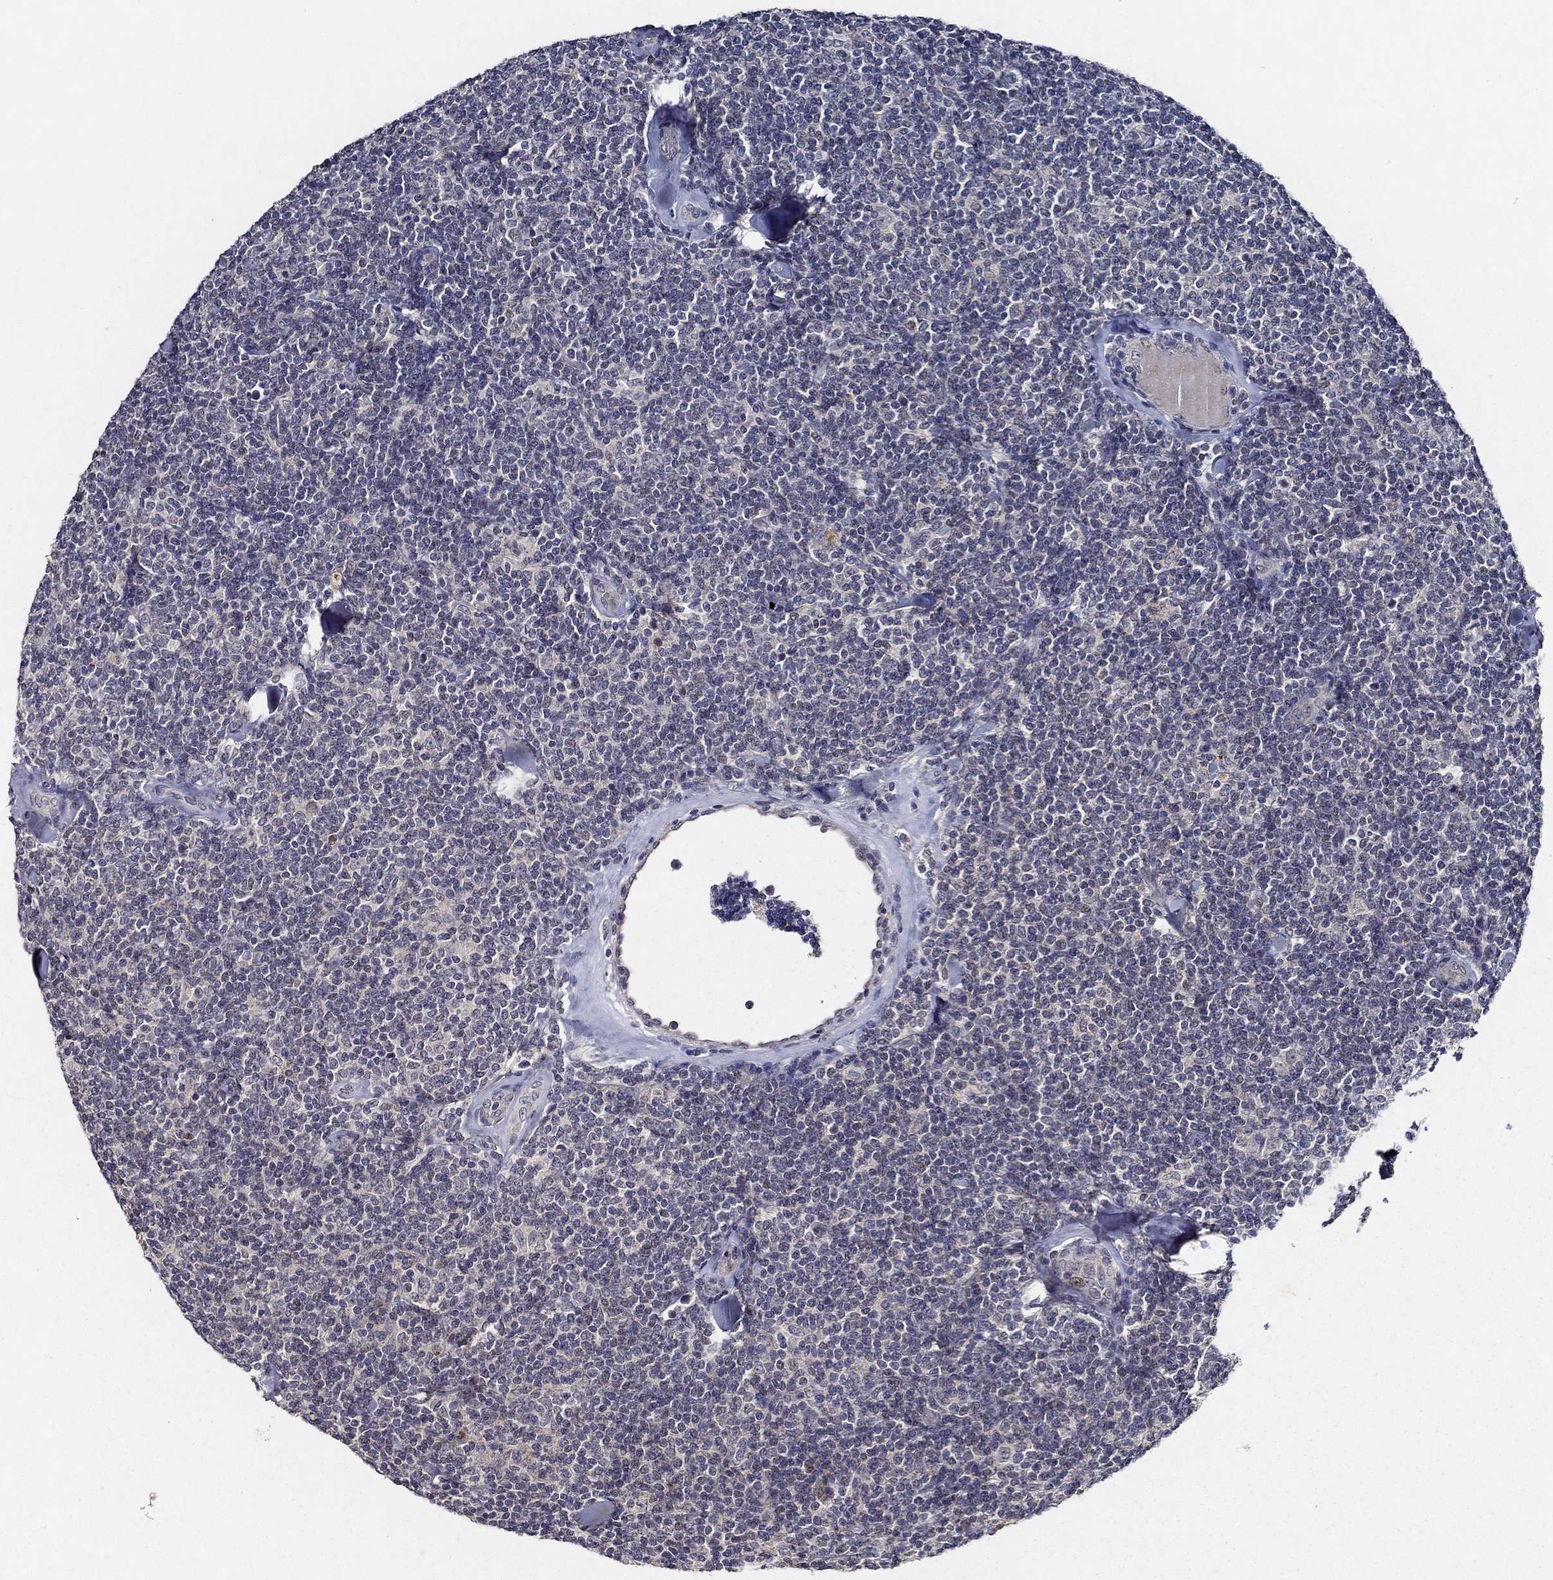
{"staining": {"intensity": "negative", "quantity": "none", "location": "none"}, "tissue": "lymphoma", "cell_type": "Tumor cells", "image_type": "cancer", "snomed": [{"axis": "morphology", "description": "Malignant lymphoma, non-Hodgkin's type, Low grade"}, {"axis": "topography", "description": "Lymph node"}], "caption": "Tumor cells are negative for protein expression in human malignant lymphoma, non-Hodgkin's type (low-grade).", "gene": "ESR2", "patient": {"sex": "female", "age": 56}}